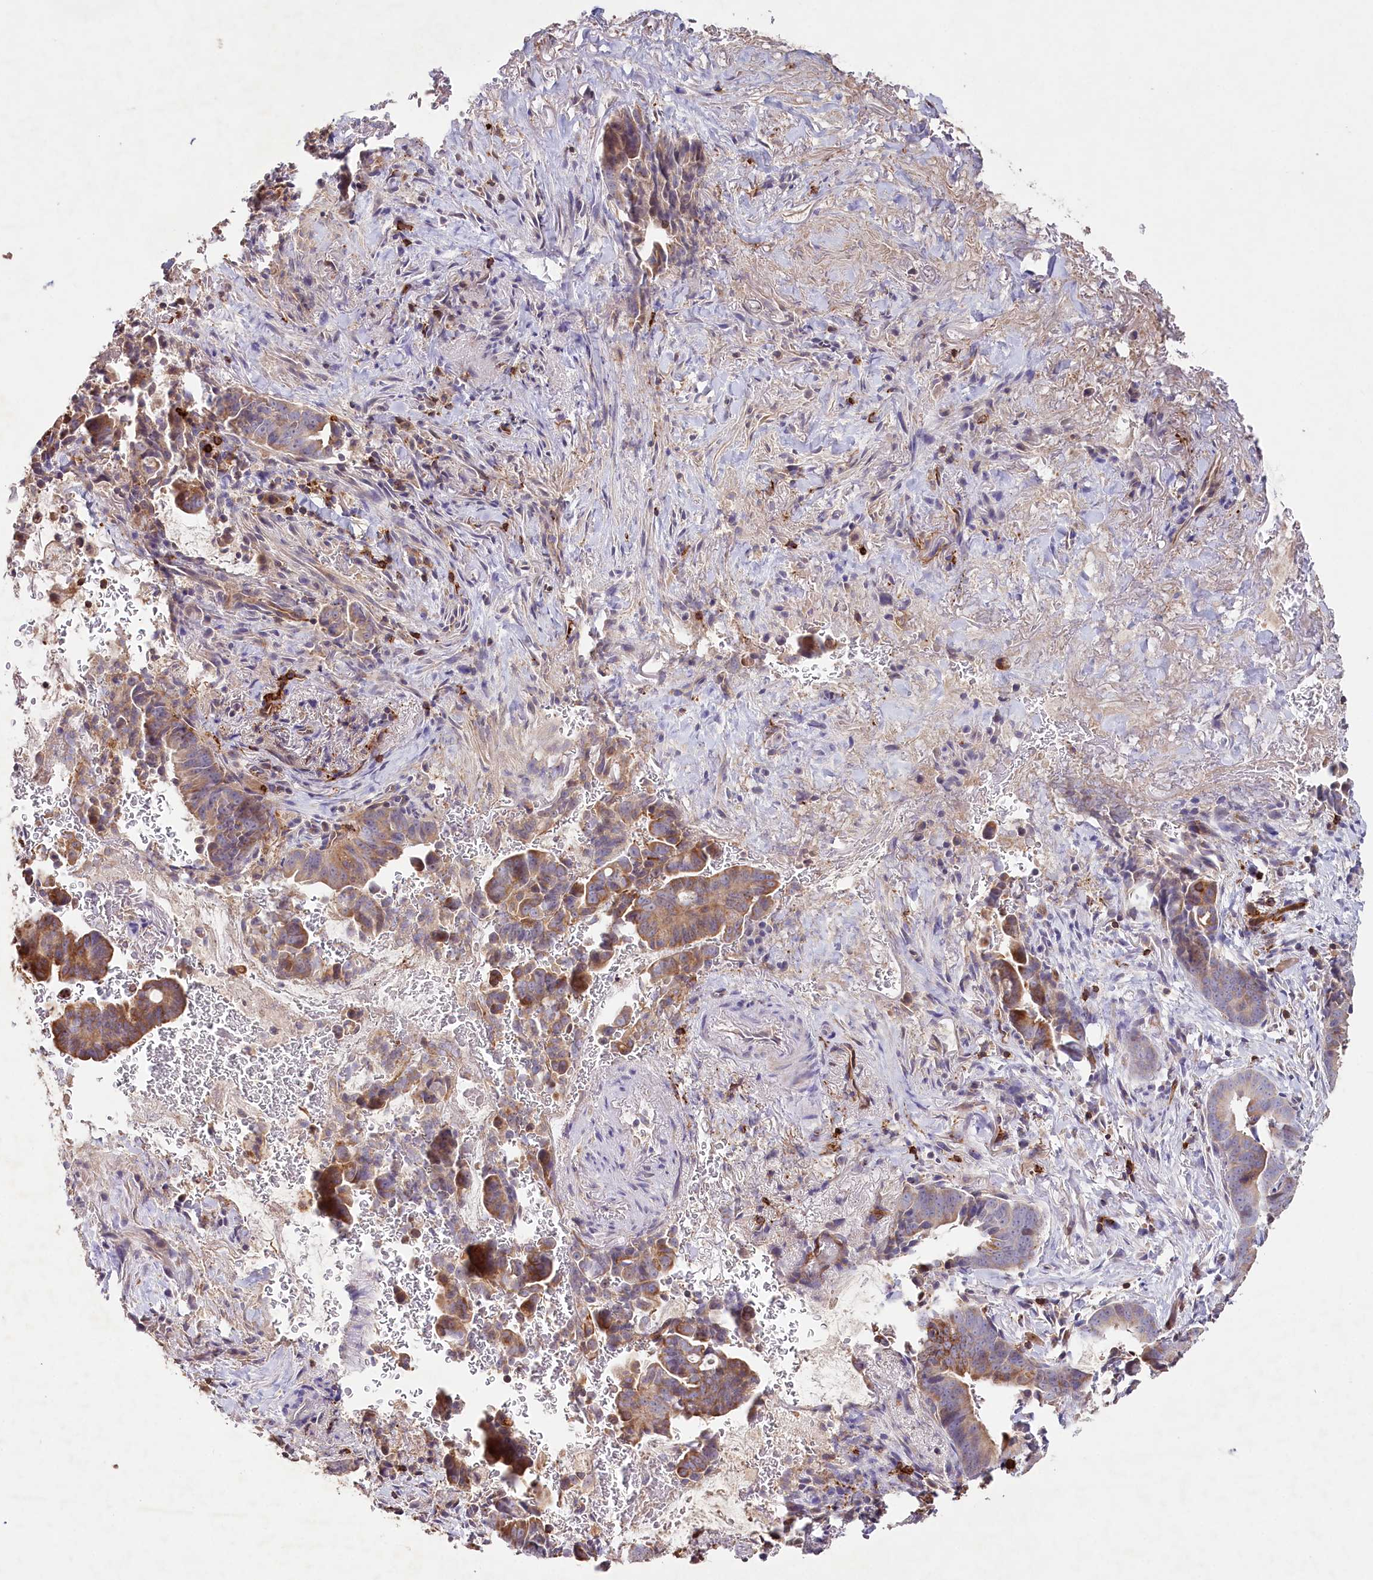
{"staining": {"intensity": "moderate", "quantity": "25%-75%", "location": "cytoplasmic/membranous"}, "tissue": "pancreatic cancer", "cell_type": "Tumor cells", "image_type": "cancer", "snomed": [{"axis": "morphology", "description": "Adenocarcinoma, NOS"}, {"axis": "topography", "description": "Pancreas"}], "caption": "DAB immunohistochemical staining of human pancreatic adenocarcinoma exhibits moderate cytoplasmic/membranous protein staining in approximately 25%-75% of tumor cells.", "gene": "RBP5", "patient": {"sex": "female", "age": 63}}